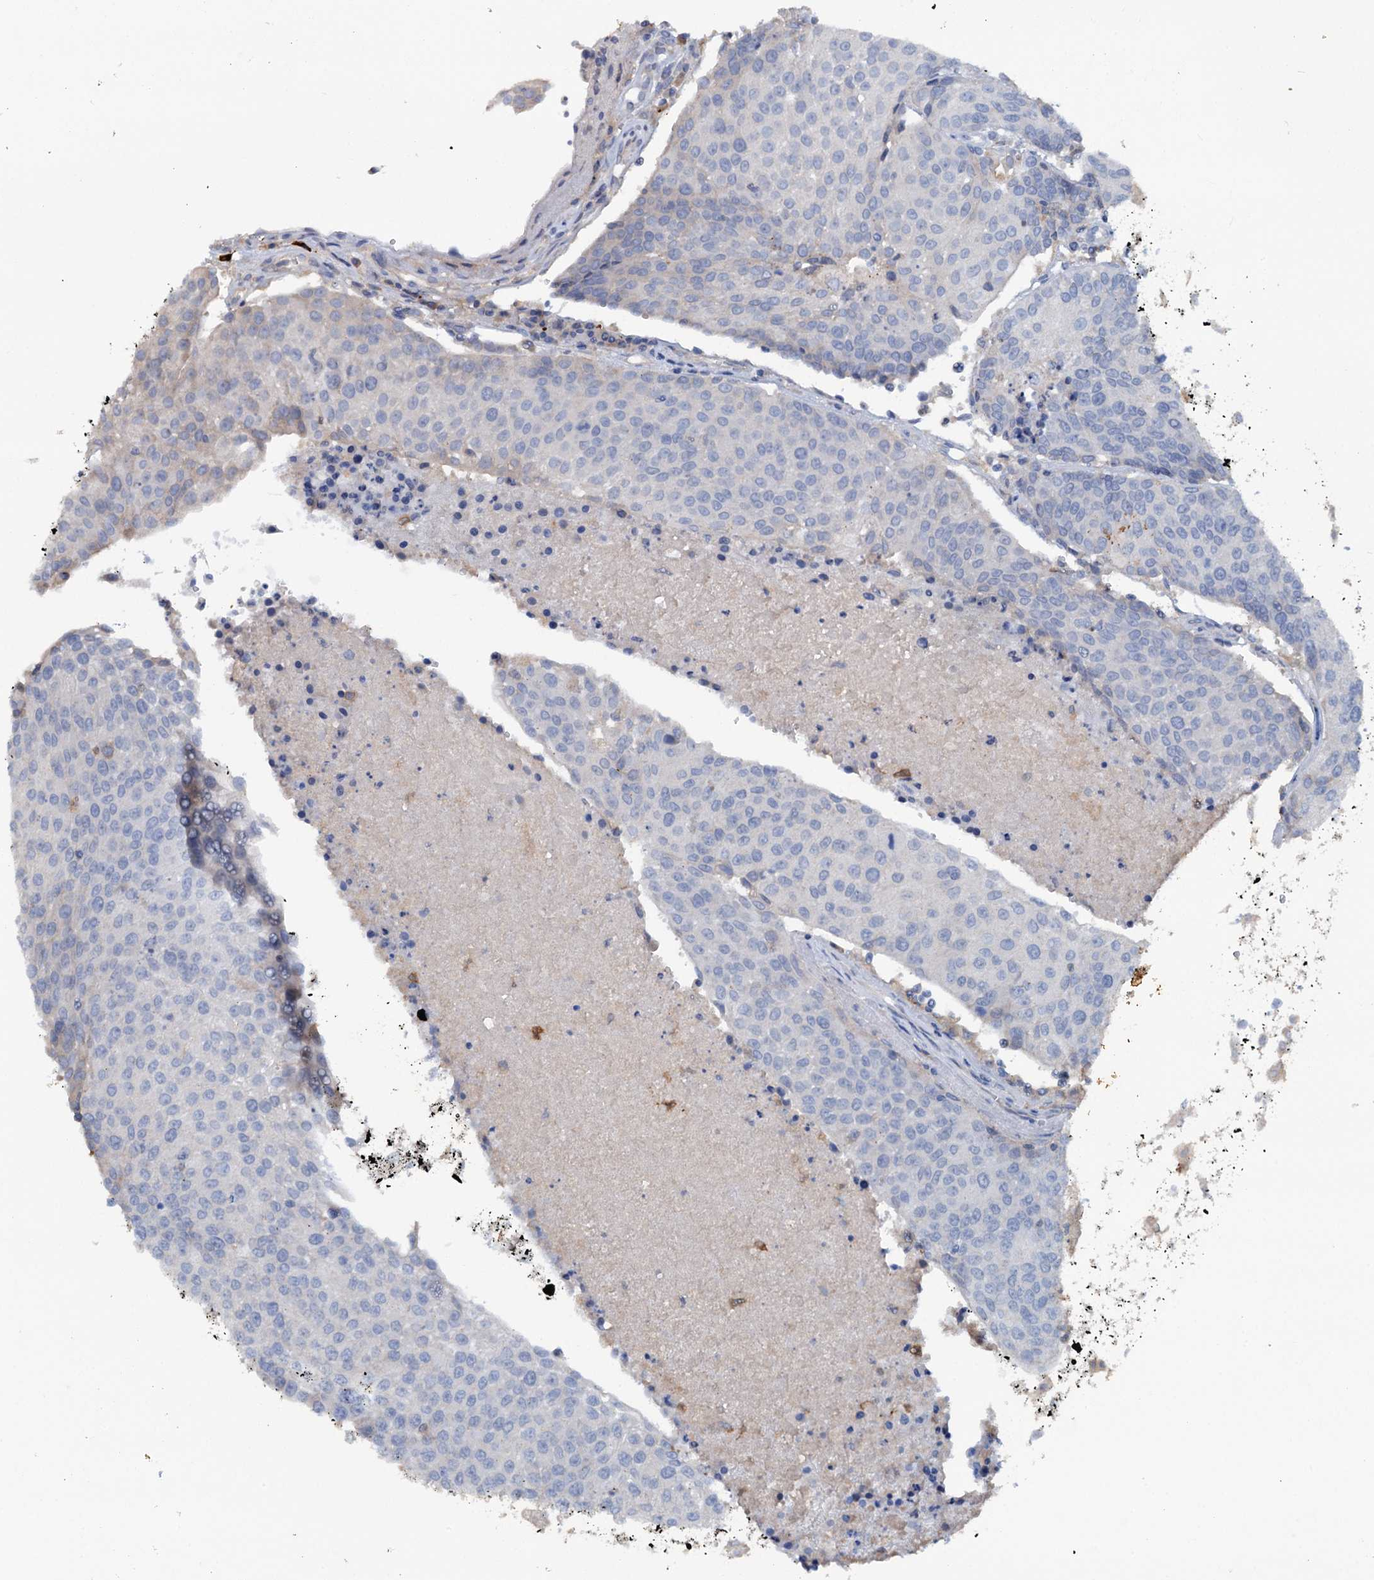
{"staining": {"intensity": "negative", "quantity": "none", "location": "none"}, "tissue": "urothelial cancer", "cell_type": "Tumor cells", "image_type": "cancer", "snomed": [{"axis": "morphology", "description": "Urothelial carcinoma, High grade"}, {"axis": "topography", "description": "Urinary bladder"}], "caption": "Immunohistochemical staining of urothelial cancer shows no significant positivity in tumor cells.", "gene": "IL17RD", "patient": {"sex": "female", "age": 85}}